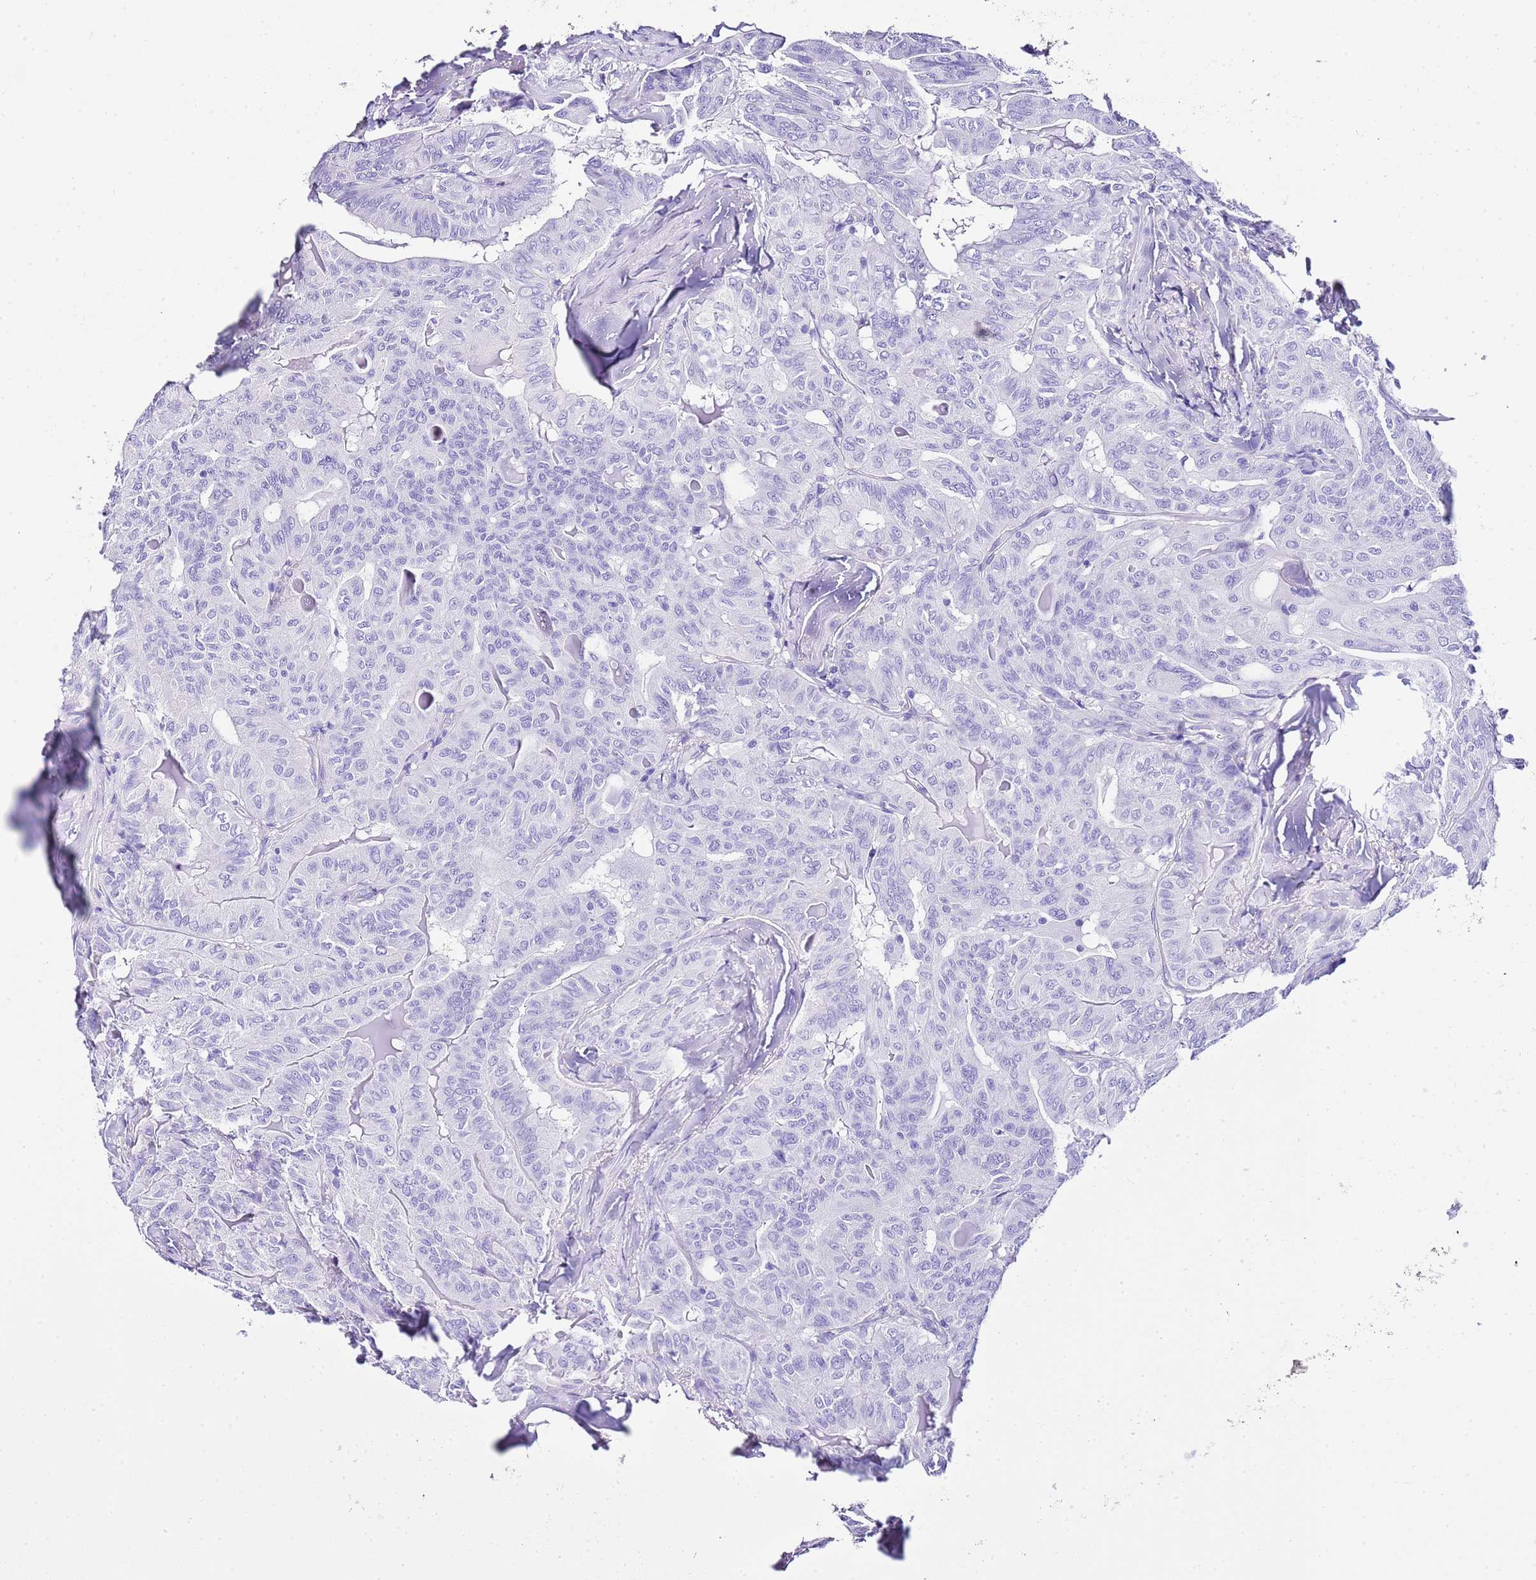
{"staining": {"intensity": "negative", "quantity": "none", "location": "none"}, "tissue": "thyroid cancer", "cell_type": "Tumor cells", "image_type": "cancer", "snomed": [{"axis": "morphology", "description": "Papillary adenocarcinoma, NOS"}, {"axis": "topography", "description": "Thyroid gland"}], "caption": "Immunohistochemistry (IHC) image of neoplastic tissue: thyroid papillary adenocarcinoma stained with DAB shows no significant protein staining in tumor cells.", "gene": "KCNC1", "patient": {"sex": "female", "age": 68}}